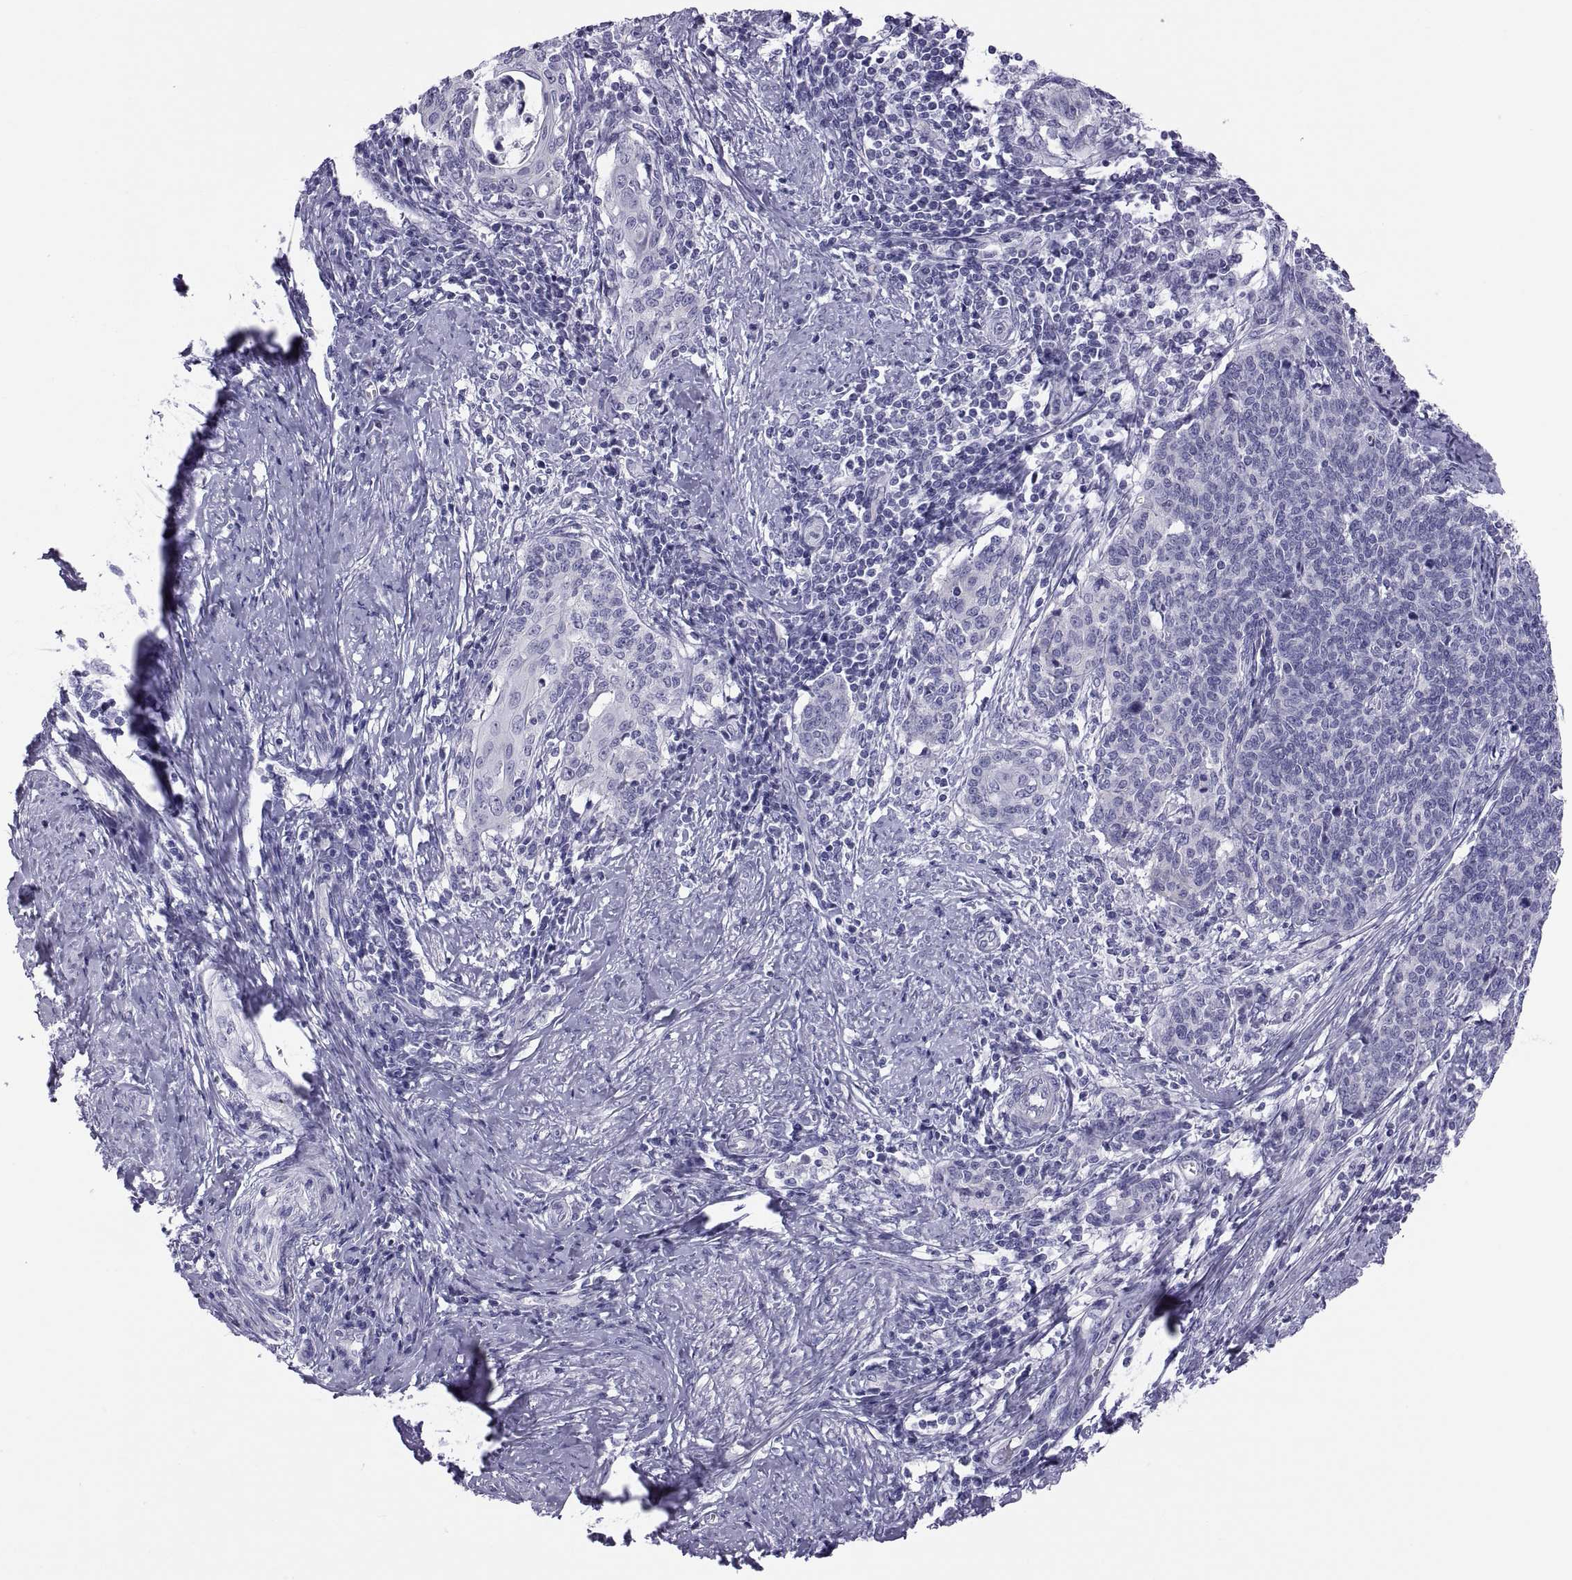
{"staining": {"intensity": "negative", "quantity": "none", "location": "none"}, "tissue": "cervical cancer", "cell_type": "Tumor cells", "image_type": "cancer", "snomed": [{"axis": "morphology", "description": "Squamous cell carcinoma, NOS"}, {"axis": "topography", "description": "Cervix"}], "caption": "This is an immunohistochemistry (IHC) photomicrograph of cervical cancer. There is no expression in tumor cells.", "gene": "RNASE12", "patient": {"sex": "female", "age": 39}}